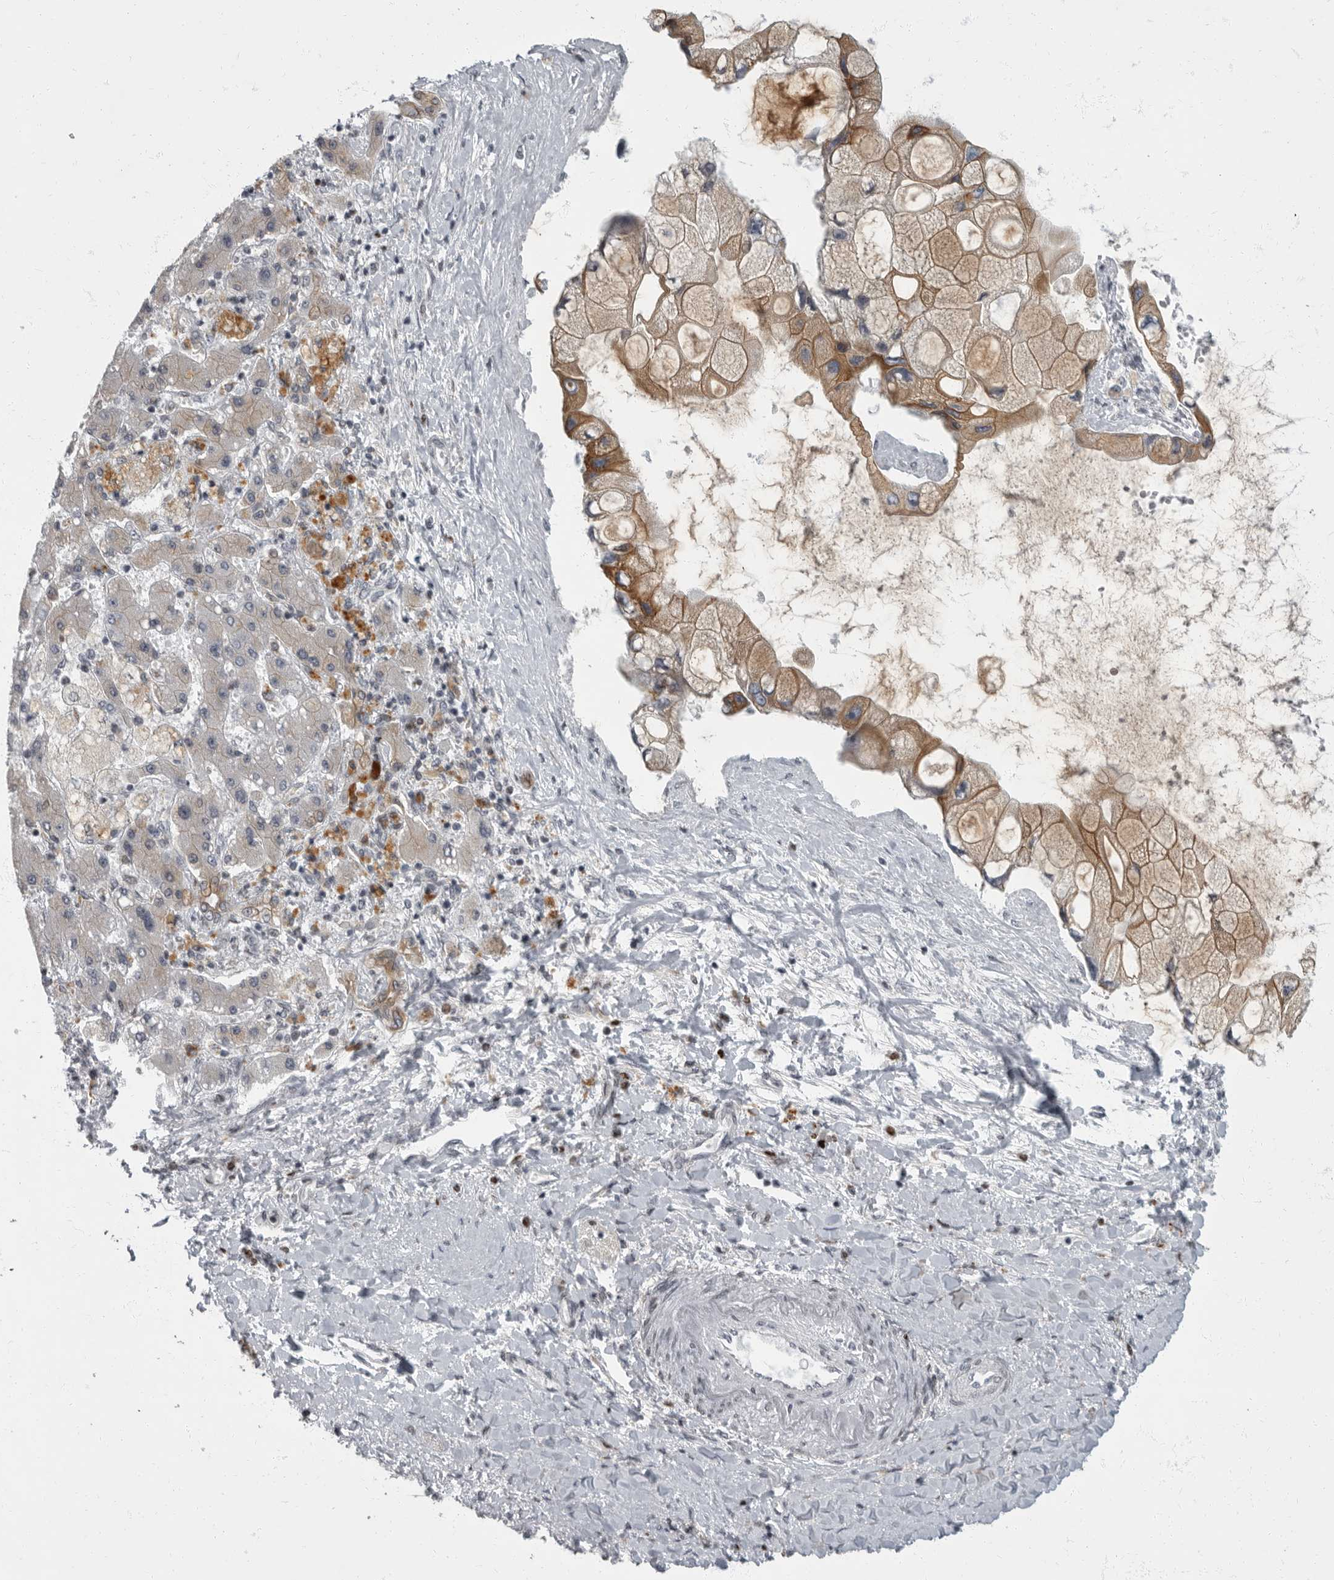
{"staining": {"intensity": "moderate", "quantity": ">75%", "location": "cytoplasmic/membranous"}, "tissue": "liver cancer", "cell_type": "Tumor cells", "image_type": "cancer", "snomed": [{"axis": "morphology", "description": "Cholangiocarcinoma"}, {"axis": "topography", "description": "Liver"}], "caption": "Cholangiocarcinoma (liver) tissue demonstrates moderate cytoplasmic/membranous positivity in approximately >75% of tumor cells, visualized by immunohistochemistry.", "gene": "EVI5", "patient": {"sex": "male", "age": 50}}